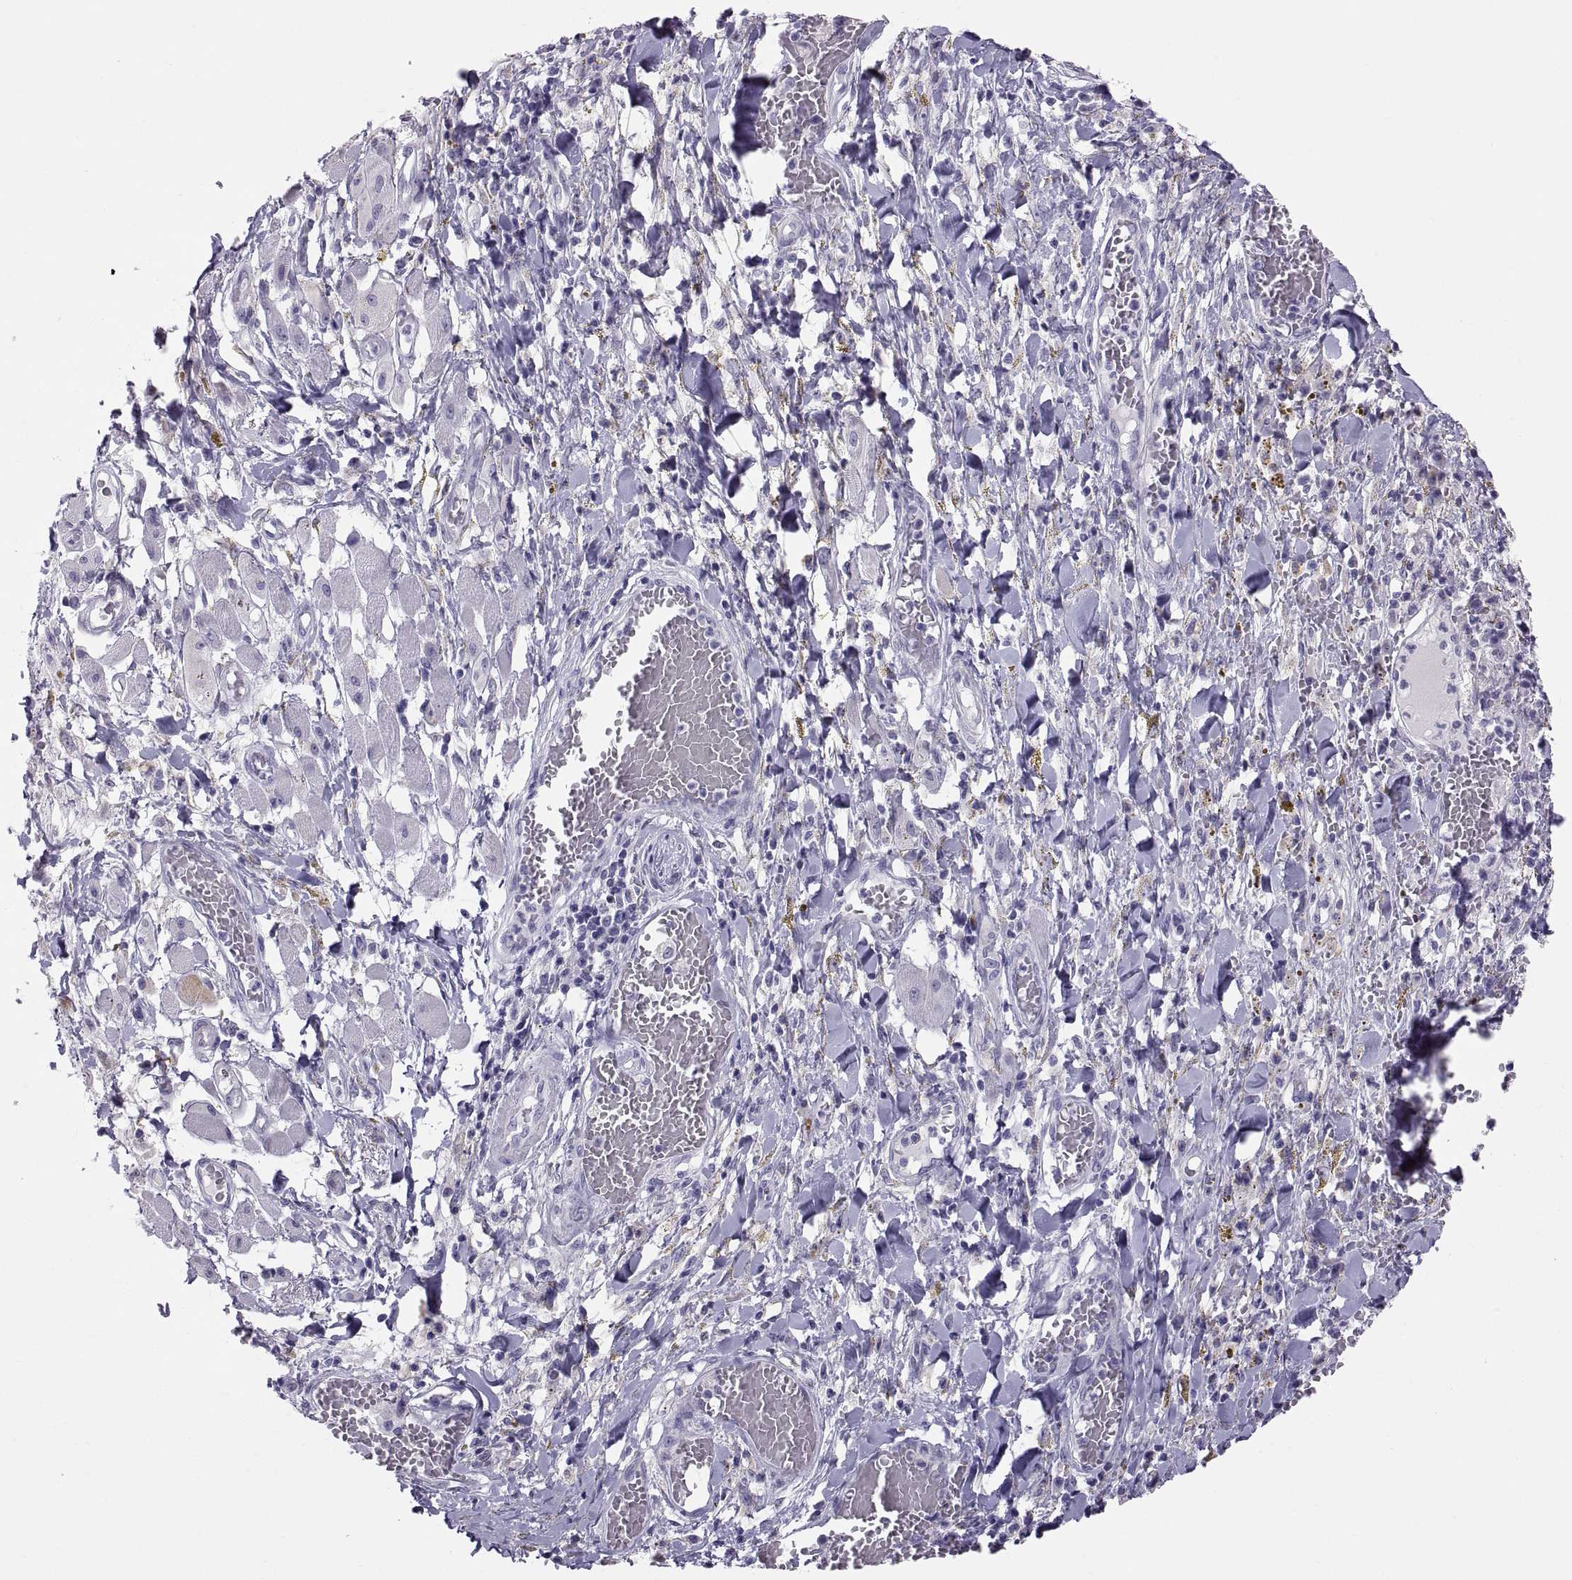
{"staining": {"intensity": "negative", "quantity": "none", "location": "none"}, "tissue": "melanoma", "cell_type": "Tumor cells", "image_type": "cancer", "snomed": [{"axis": "morphology", "description": "Malignant melanoma, NOS"}, {"axis": "topography", "description": "Skin"}], "caption": "Melanoma stained for a protein using IHC exhibits no positivity tumor cells.", "gene": "FAM170A", "patient": {"sex": "female", "age": 91}}